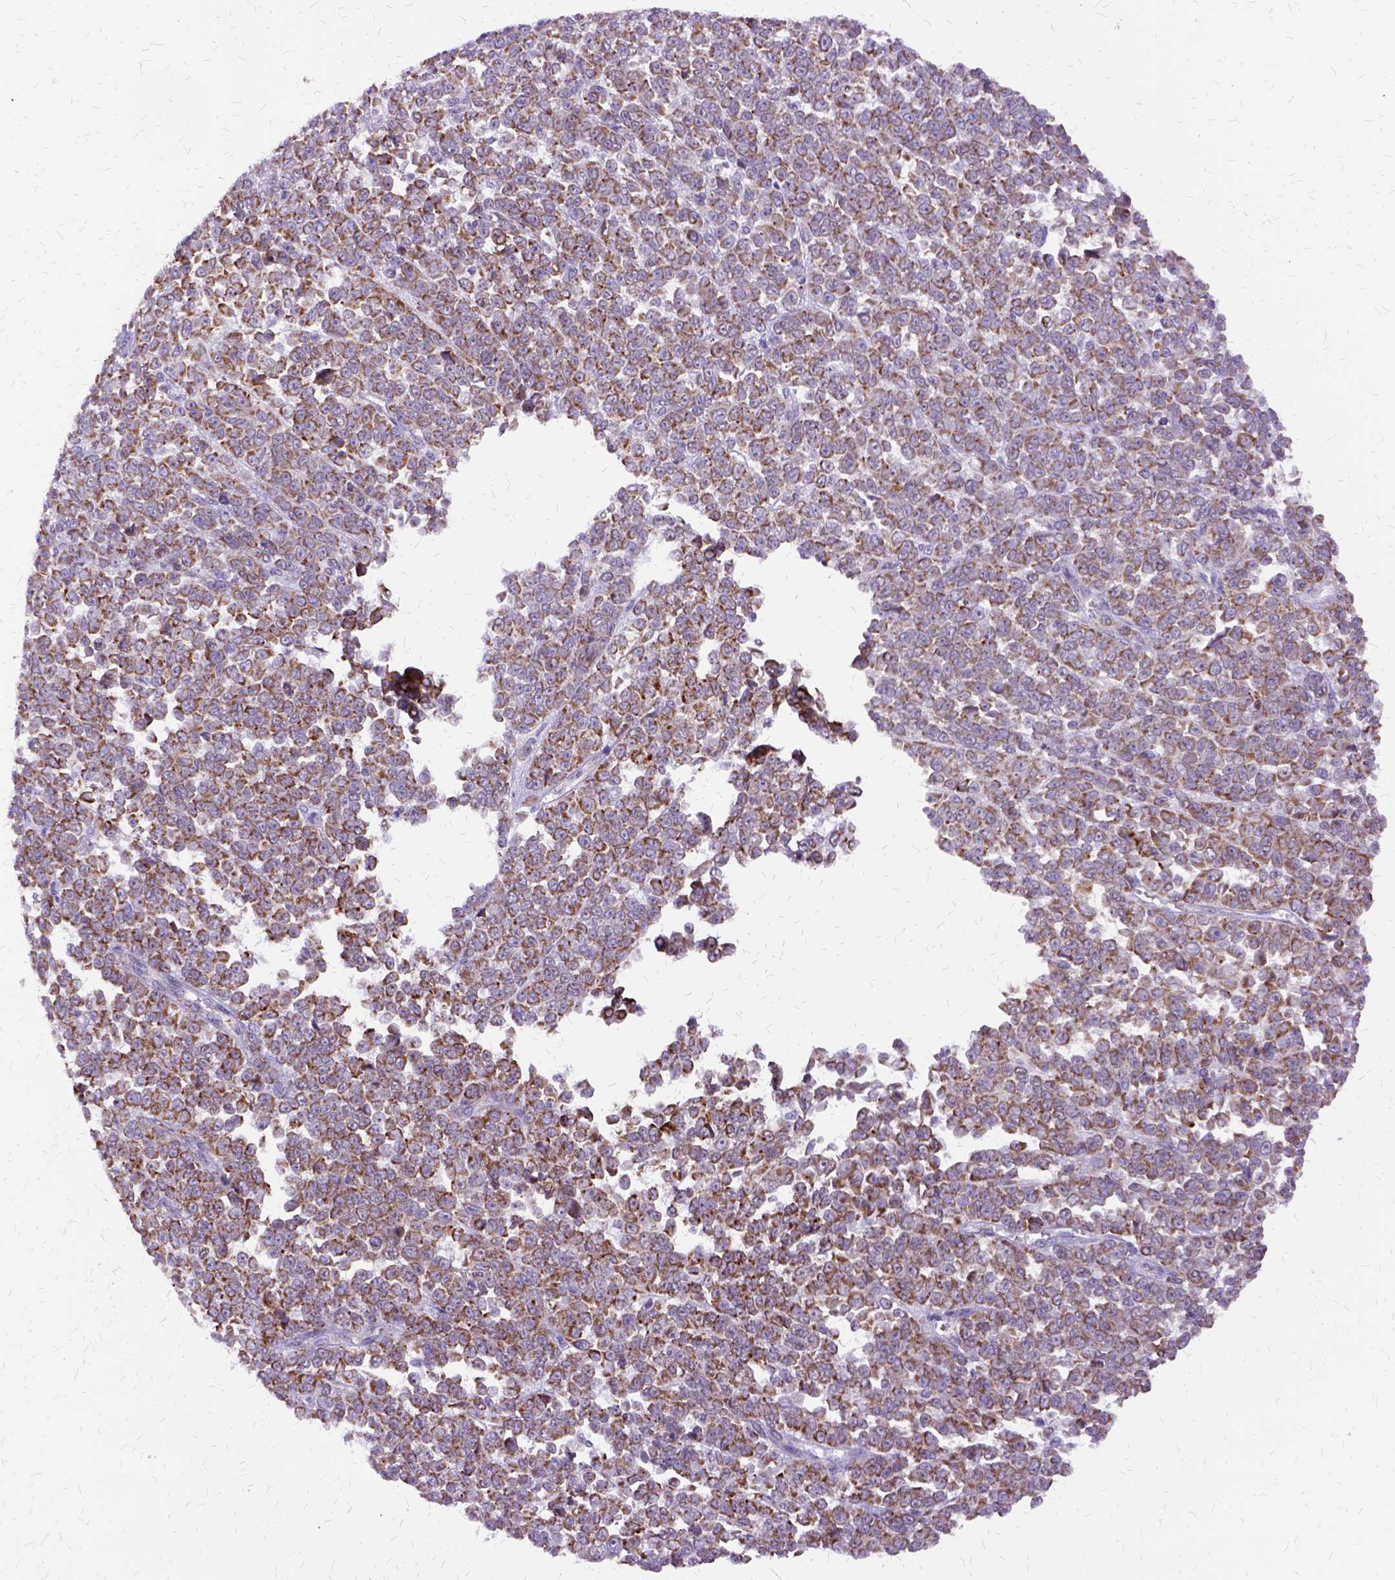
{"staining": {"intensity": "moderate", "quantity": ">75%", "location": "cytoplasmic/membranous"}, "tissue": "melanoma", "cell_type": "Tumor cells", "image_type": "cancer", "snomed": [{"axis": "morphology", "description": "Malignant melanoma, NOS"}, {"axis": "topography", "description": "Skin"}], "caption": "High-power microscopy captured an immunohistochemistry image of melanoma, revealing moderate cytoplasmic/membranous positivity in approximately >75% of tumor cells.", "gene": "OXCT1", "patient": {"sex": "female", "age": 95}}